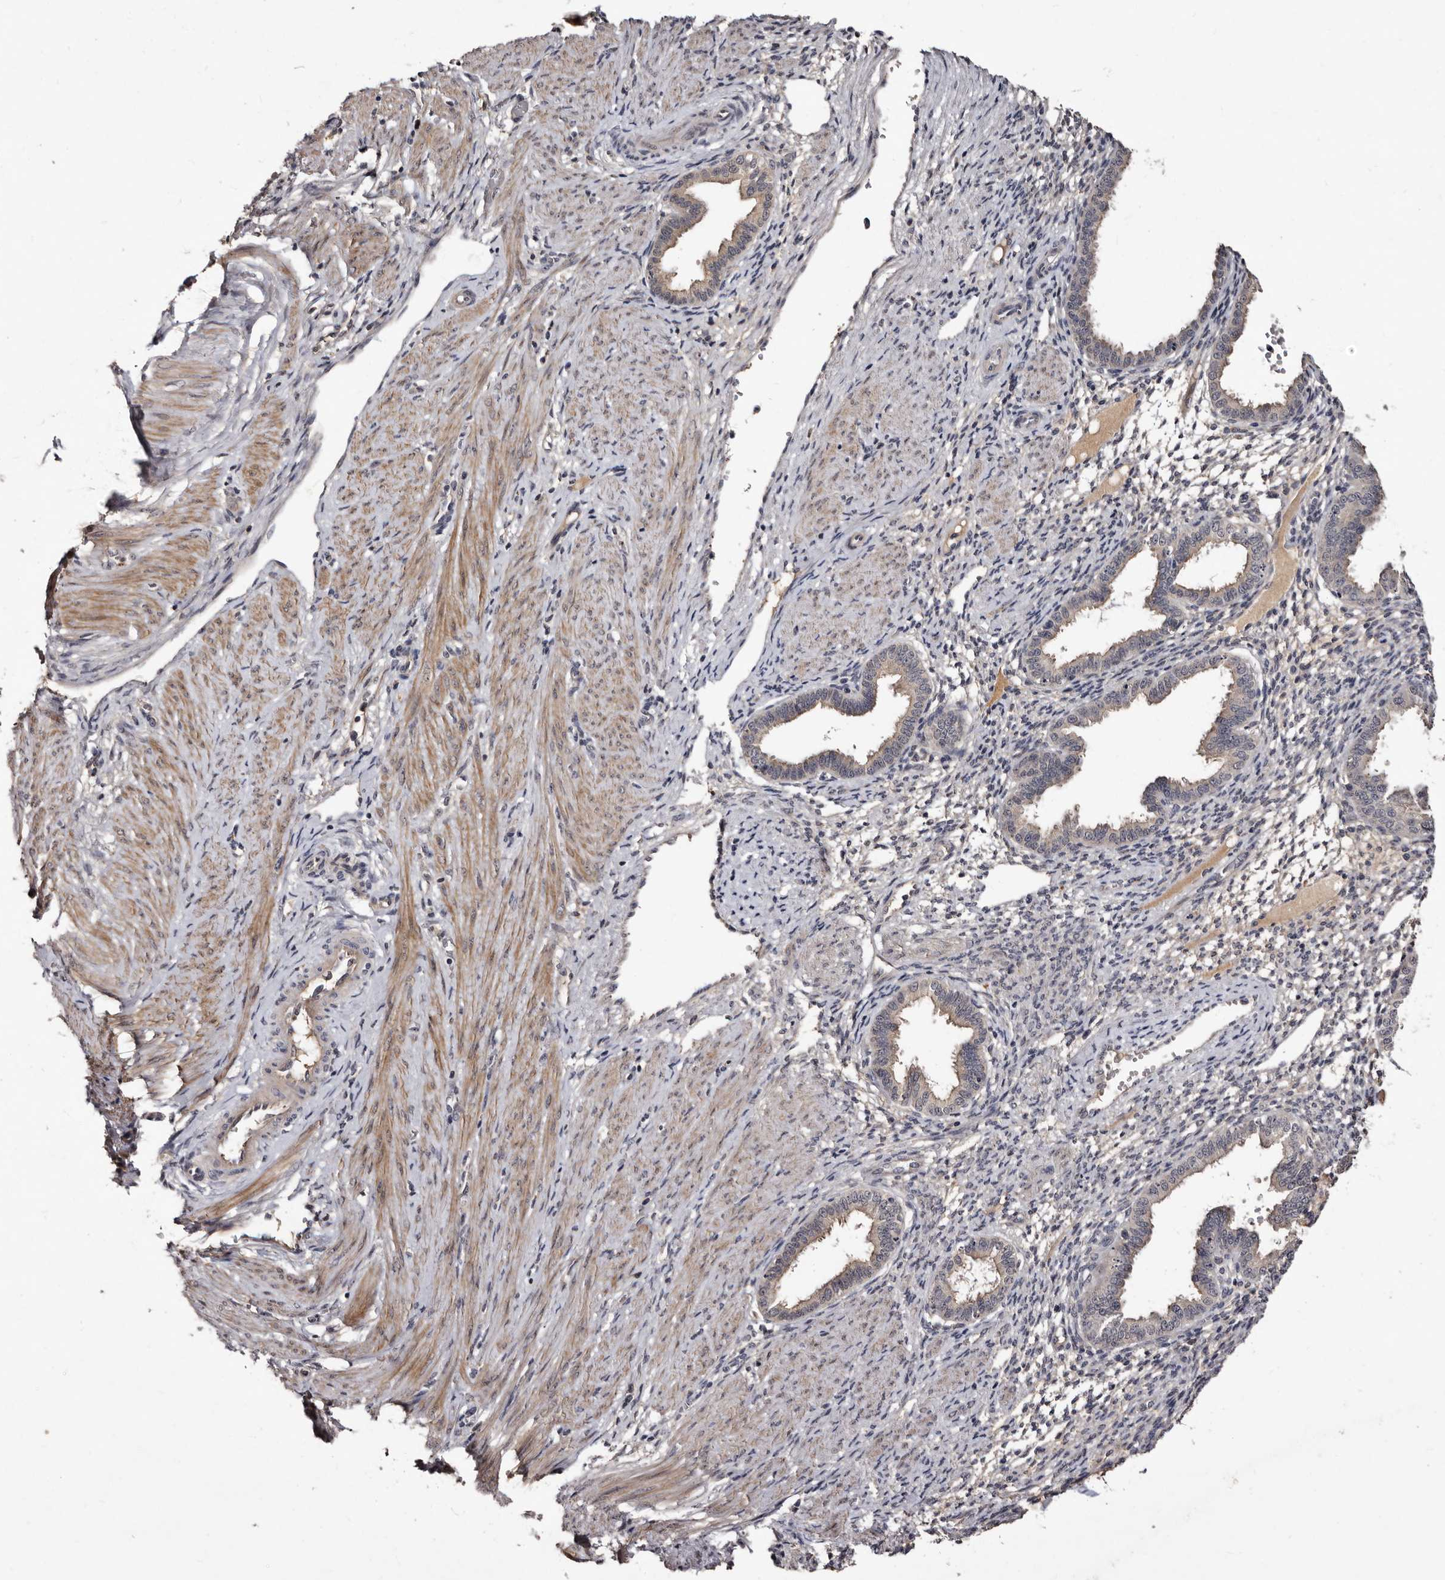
{"staining": {"intensity": "weak", "quantity": "<25%", "location": "cytoplasmic/membranous"}, "tissue": "endometrium", "cell_type": "Cells in endometrial stroma", "image_type": "normal", "snomed": [{"axis": "morphology", "description": "Normal tissue, NOS"}, {"axis": "topography", "description": "Endometrium"}], "caption": "This is an immunohistochemistry image of unremarkable human endometrium. There is no positivity in cells in endometrial stroma.", "gene": "LANCL2", "patient": {"sex": "female", "age": 33}}